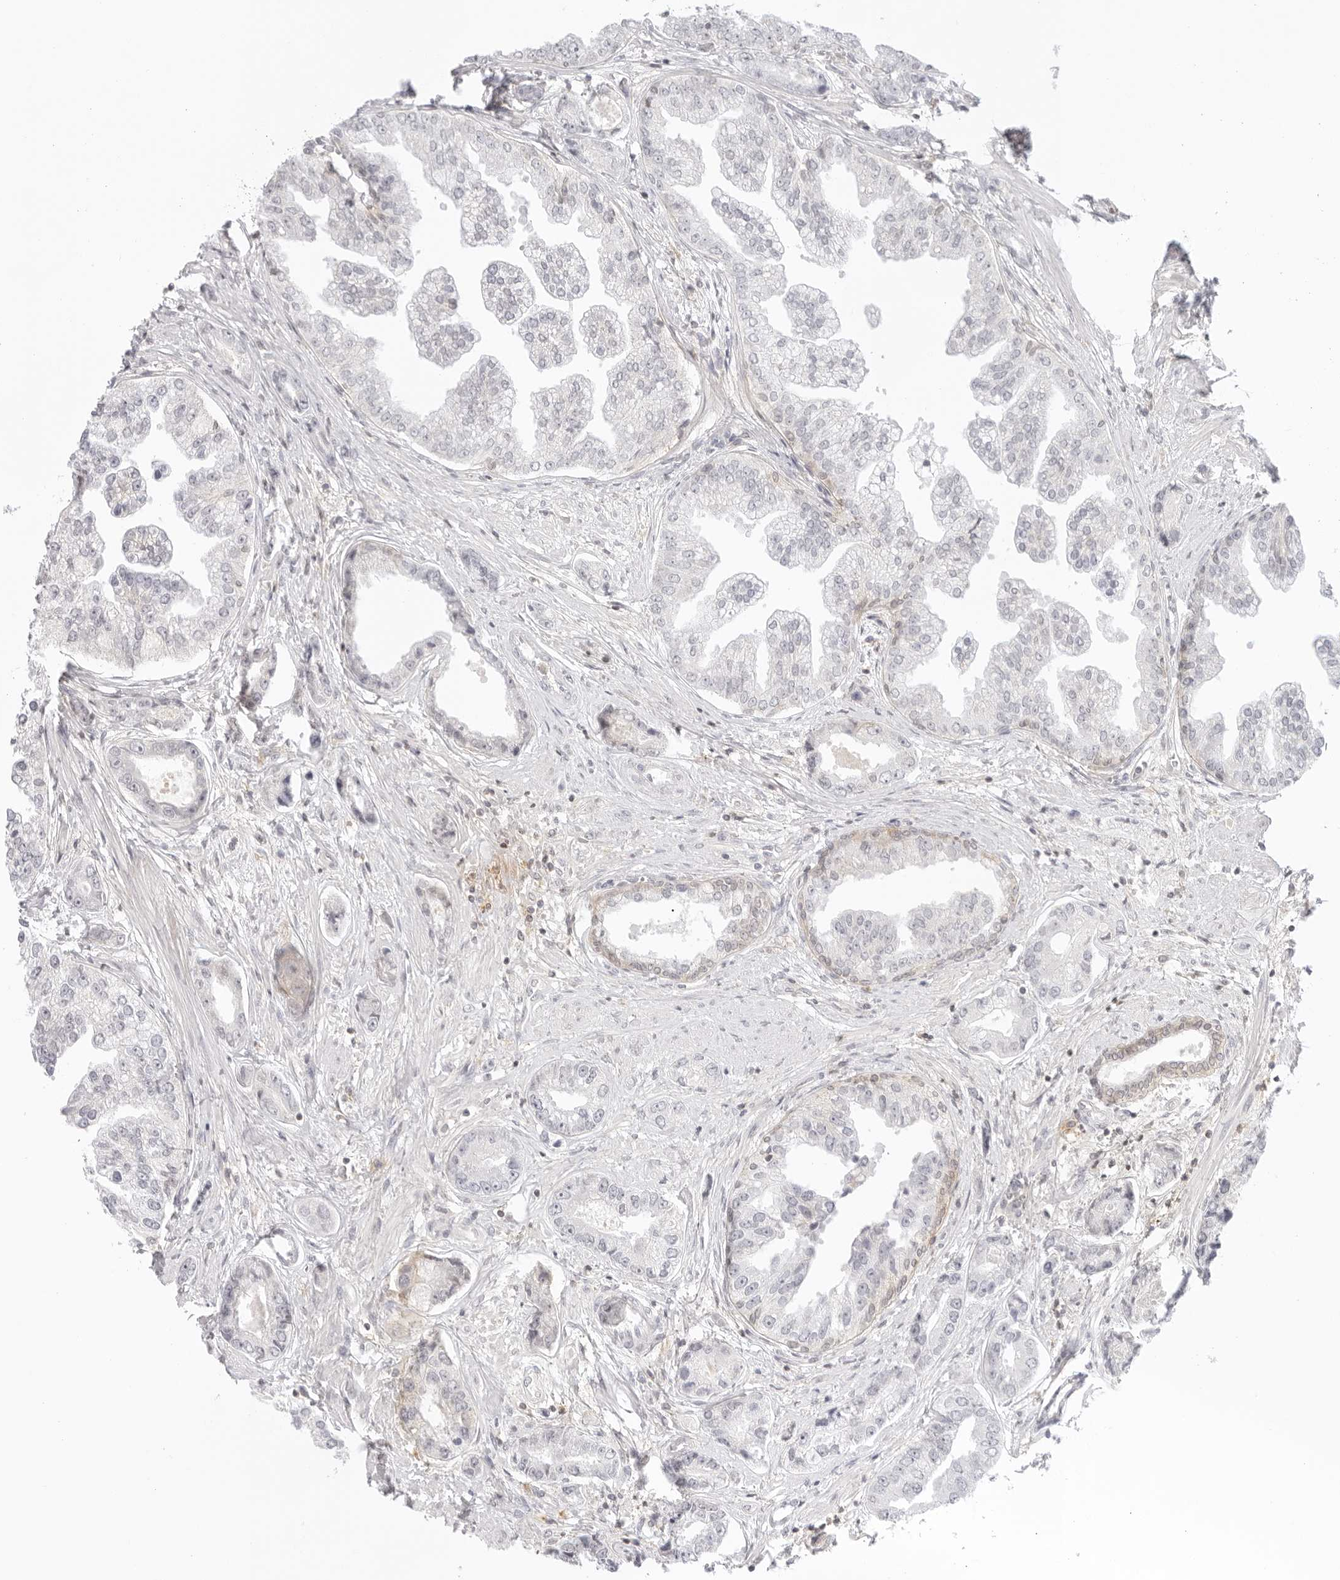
{"staining": {"intensity": "negative", "quantity": "none", "location": "none"}, "tissue": "prostate cancer", "cell_type": "Tumor cells", "image_type": "cancer", "snomed": [{"axis": "morphology", "description": "Adenocarcinoma, High grade"}, {"axis": "topography", "description": "Prostate"}], "caption": "The photomicrograph displays no significant staining in tumor cells of prostate high-grade adenocarcinoma.", "gene": "TNFRSF14", "patient": {"sex": "male", "age": 61}}